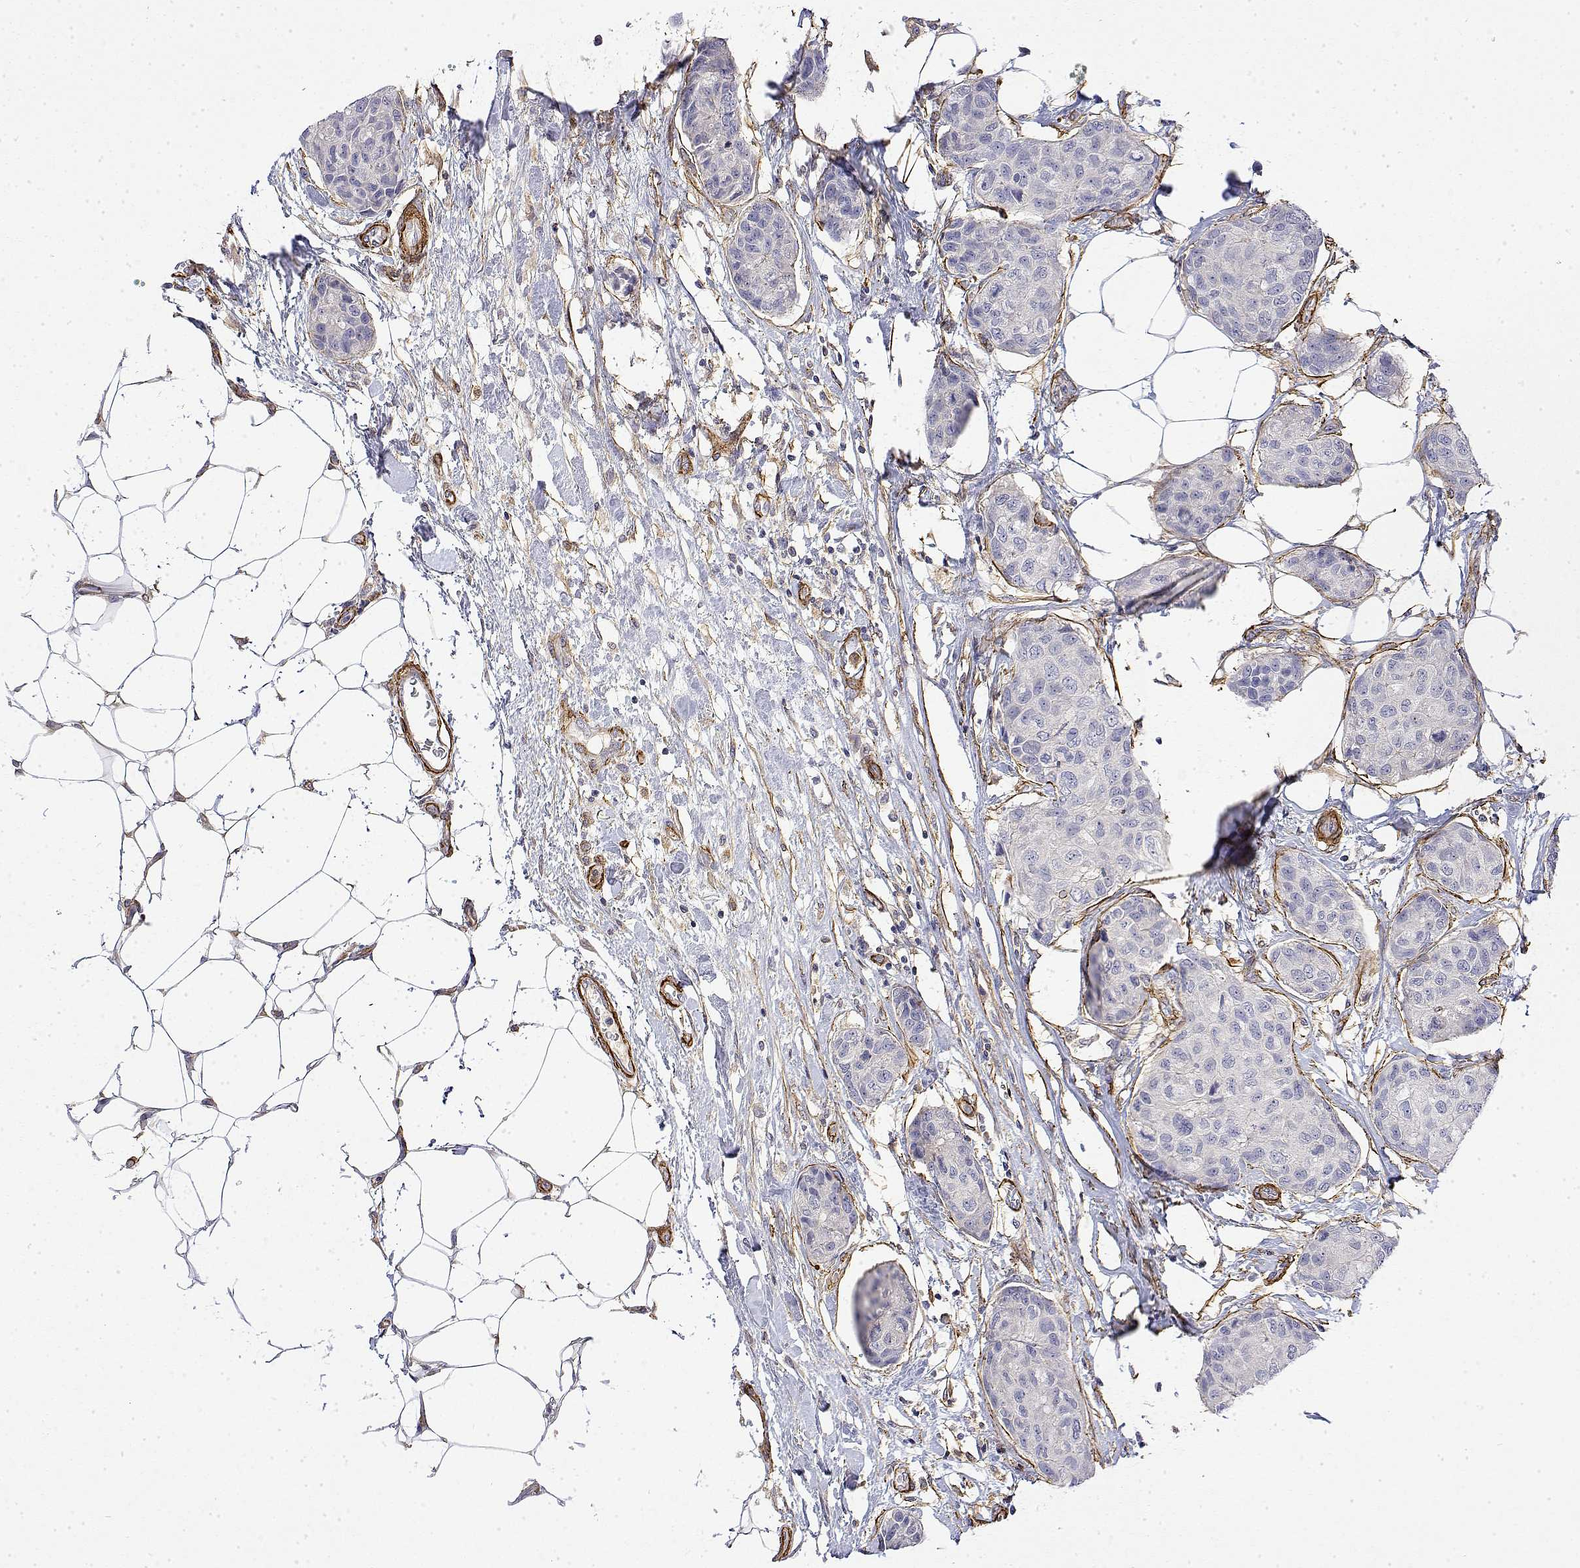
{"staining": {"intensity": "negative", "quantity": "none", "location": "none"}, "tissue": "breast cancer", "cell_type": "Tumor cells", "image_type": "cancer", "snomed": [{"axis": "morphology", "description": "Duct carcinoma"}, {"axis": "topography", "description": "Breast"}], "caption": "Micrograph shows no protein positivity in tumor cells of breast cancer (invasive ductal carcinoma) tissue. The staining is performed using DAB brown chromogen with nuclei counter-stained in using hematoxylin.", "gene": "SOWAHD", "patient": {"sex": "female", "age": 80}}